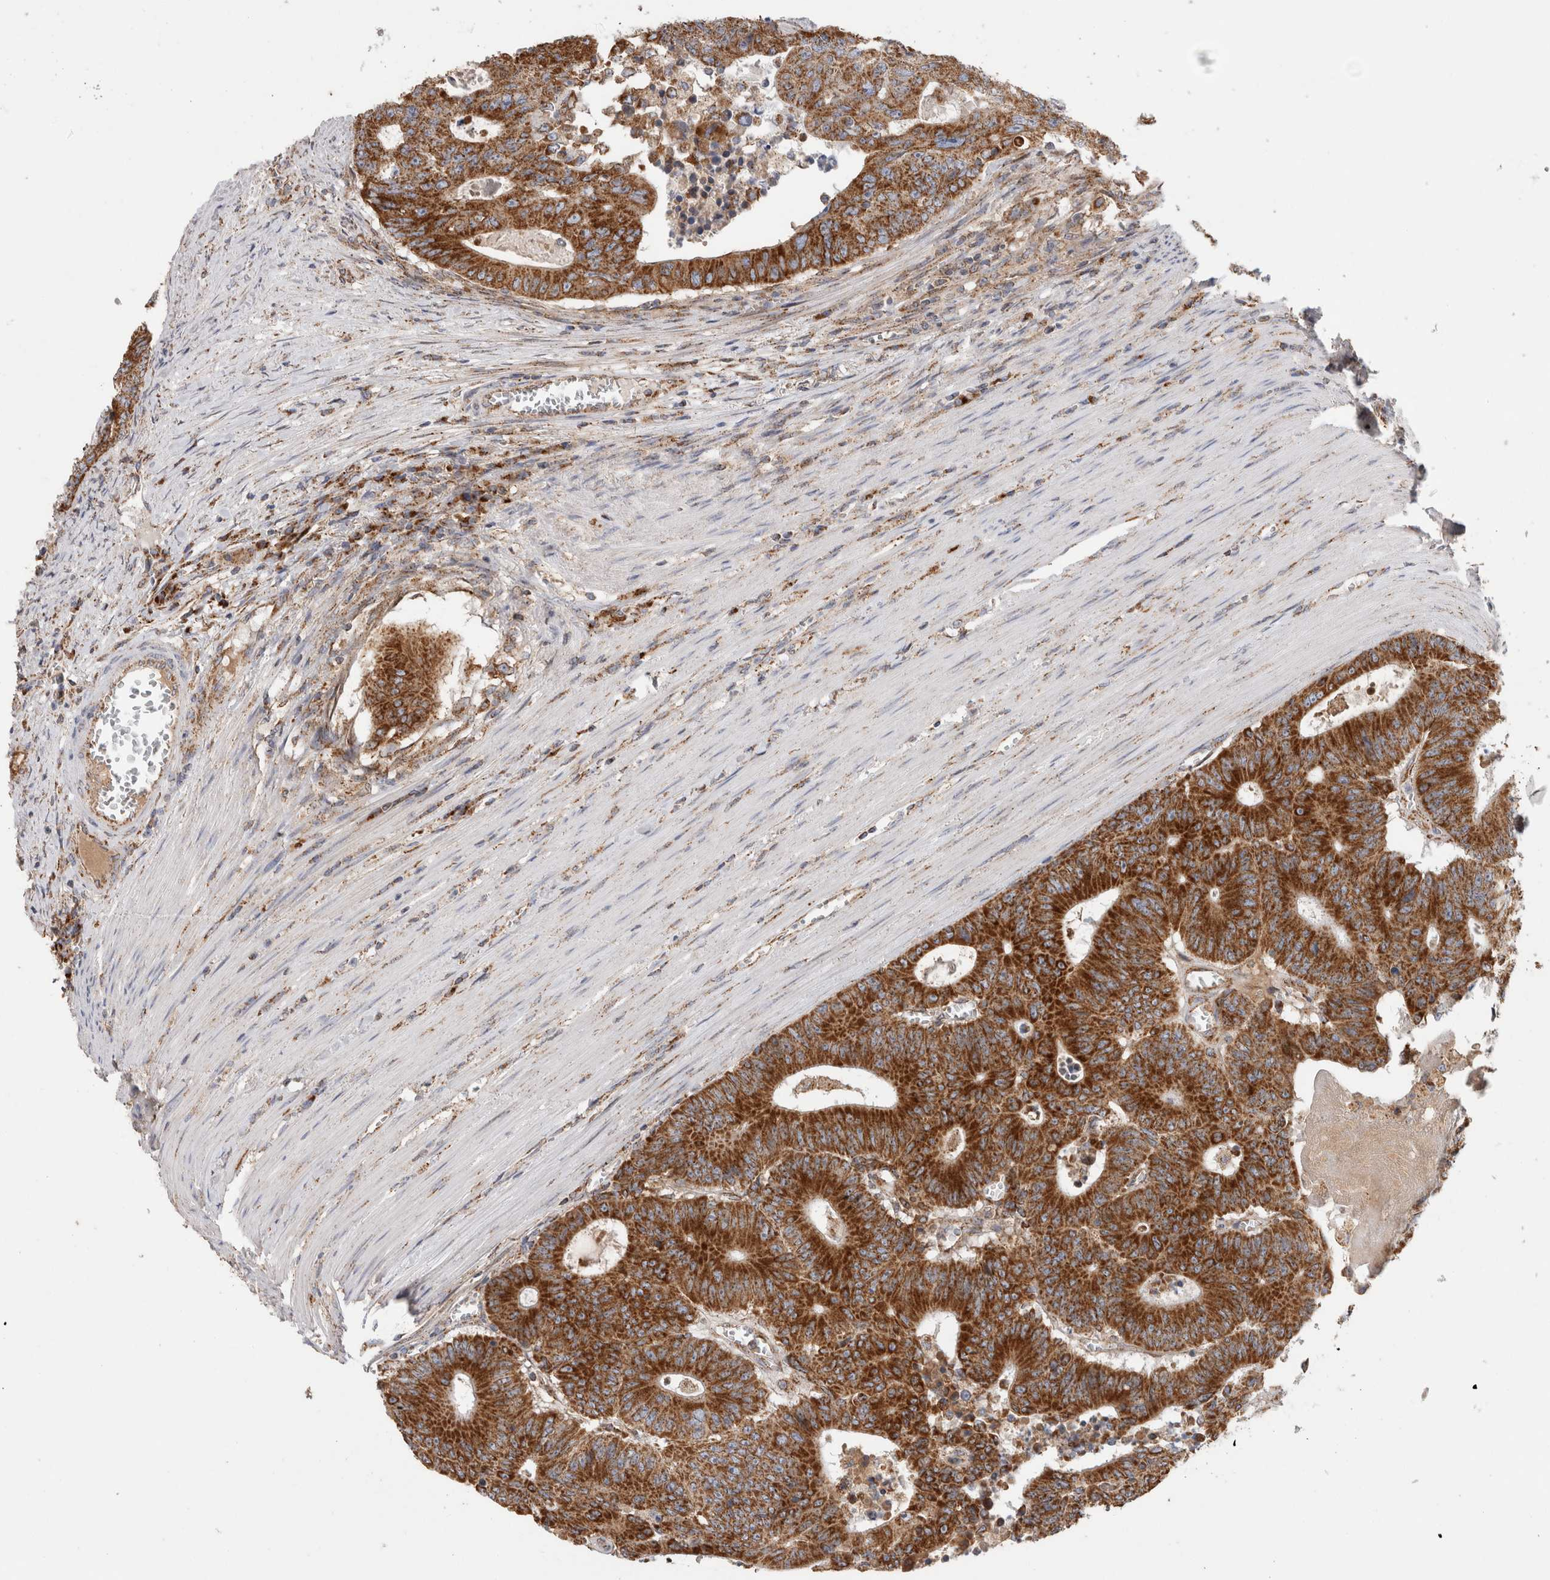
{"staining": {"intensity": "strong", "quantity": ">75%", "location": "cytoplasmic/membranous"}, "tissue": "colorectal cancer", "cell_type": "Tumor cells", "image_type": "cancer", "snomed": [{"axis": "morphology", "description": "Adenocarcinoma, NOS"}, {"axis": "topography", "description": "Colon"}], "caption": "Strong cytoplasmic/membranous staining for a protein is present in about >75% of tumor cells of adenocarcinoma (colorectal) using immunohistochemistry (IHC).", "gene": "IARS2", "patient": {"sex": "male", "age": 87}}